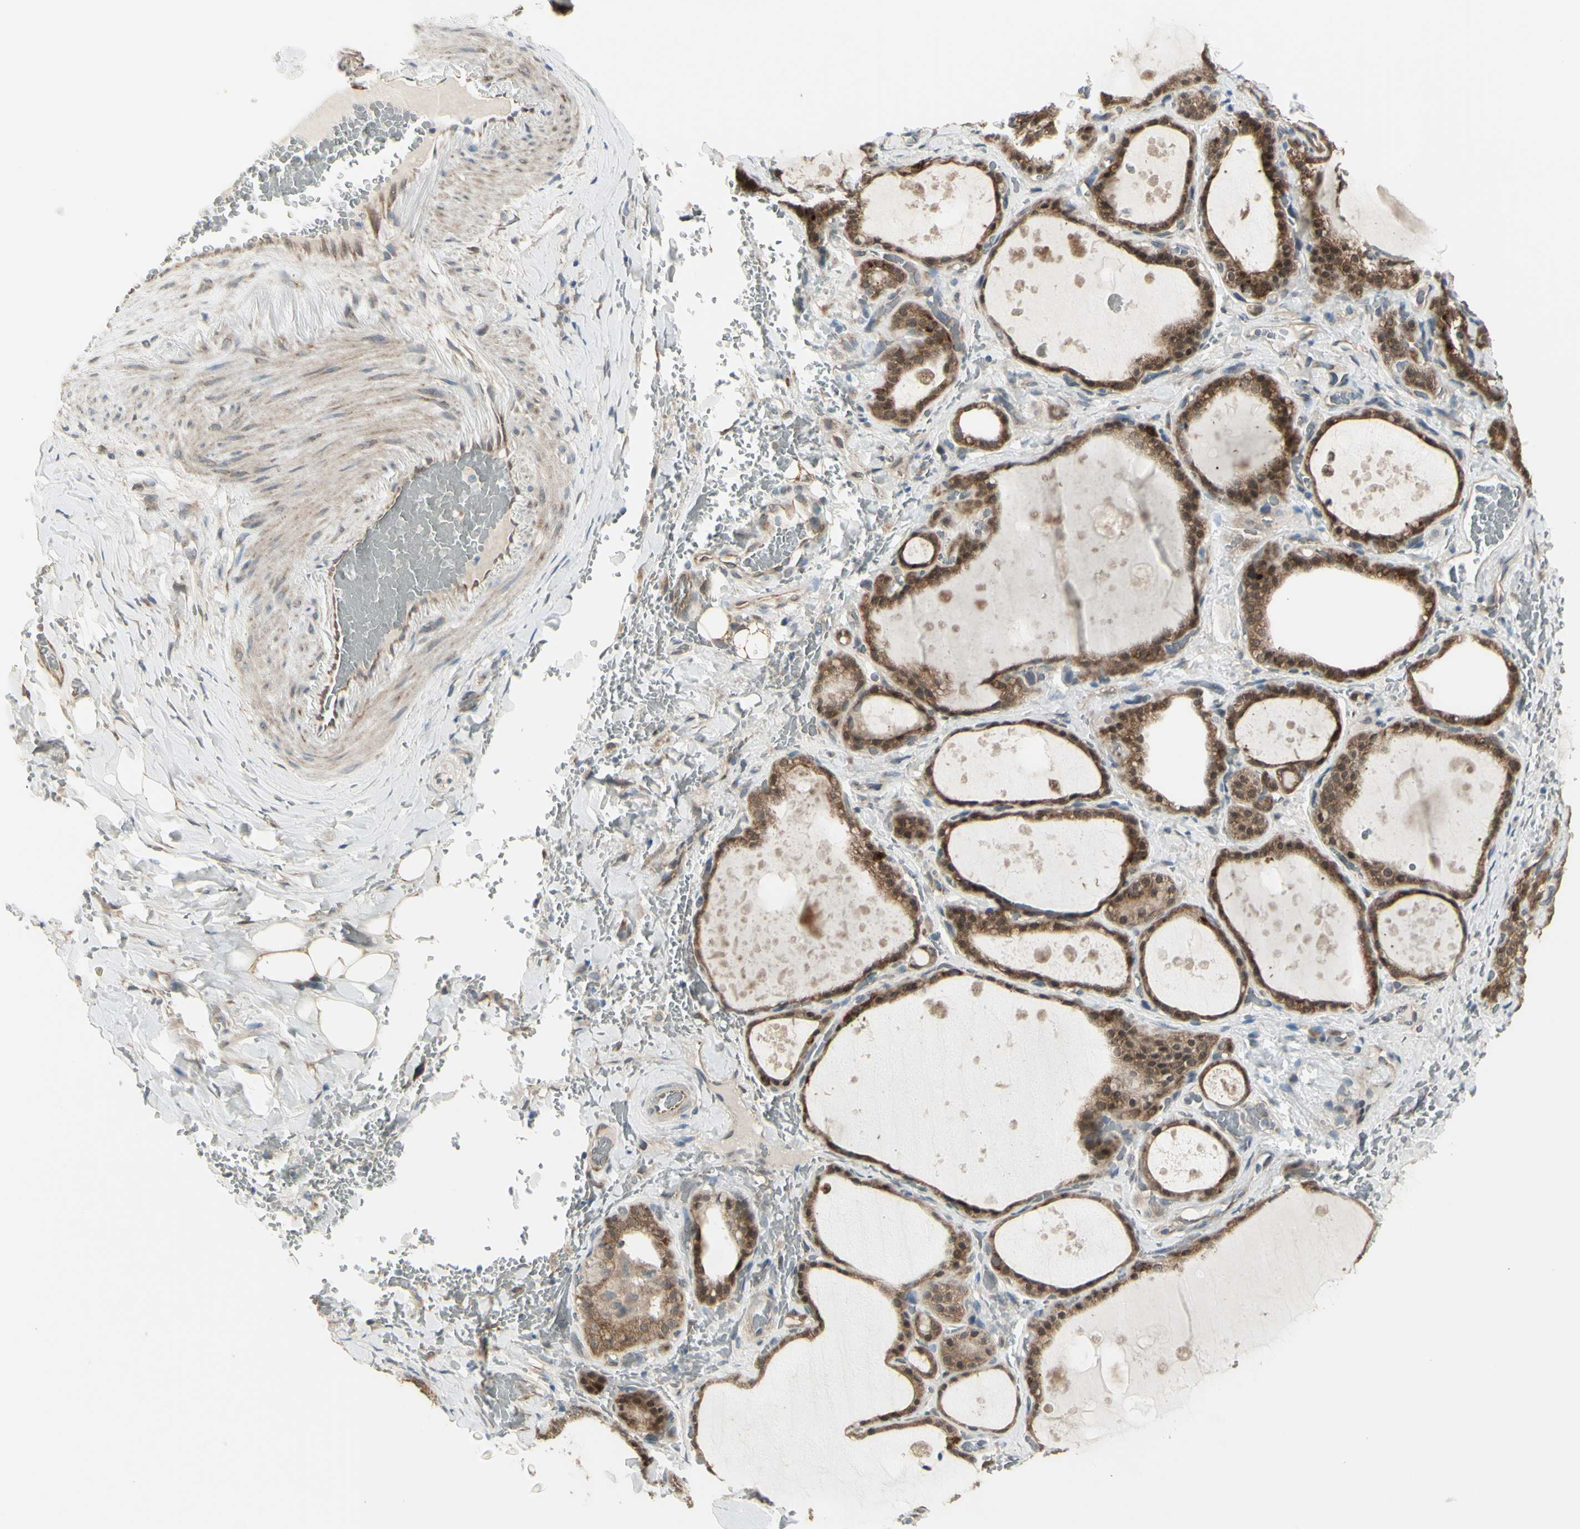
{"staining": {"intensity": "moderate", "quantity": "25%-75%", "location": "cytoplasmic/membranous,nuclear"}, "tissue": "thyroid gland", "cell_type": "Glandular cells", "image_type": "normal", "snomed": [{"axis": "morphology", "description": "Normal tissue, NOS"}, {"axis": "topography", "description": "Thyroid gland"}], "caption": "Protein staining of benign thyroid gland shows moderate cytoplasmic/membranous,nuclear staining in approximately 25%-75% of glandular cells. Nuclei are stained in blue.", "gene": "NAXD", "patient": {"sex": "male", "age": 61}}